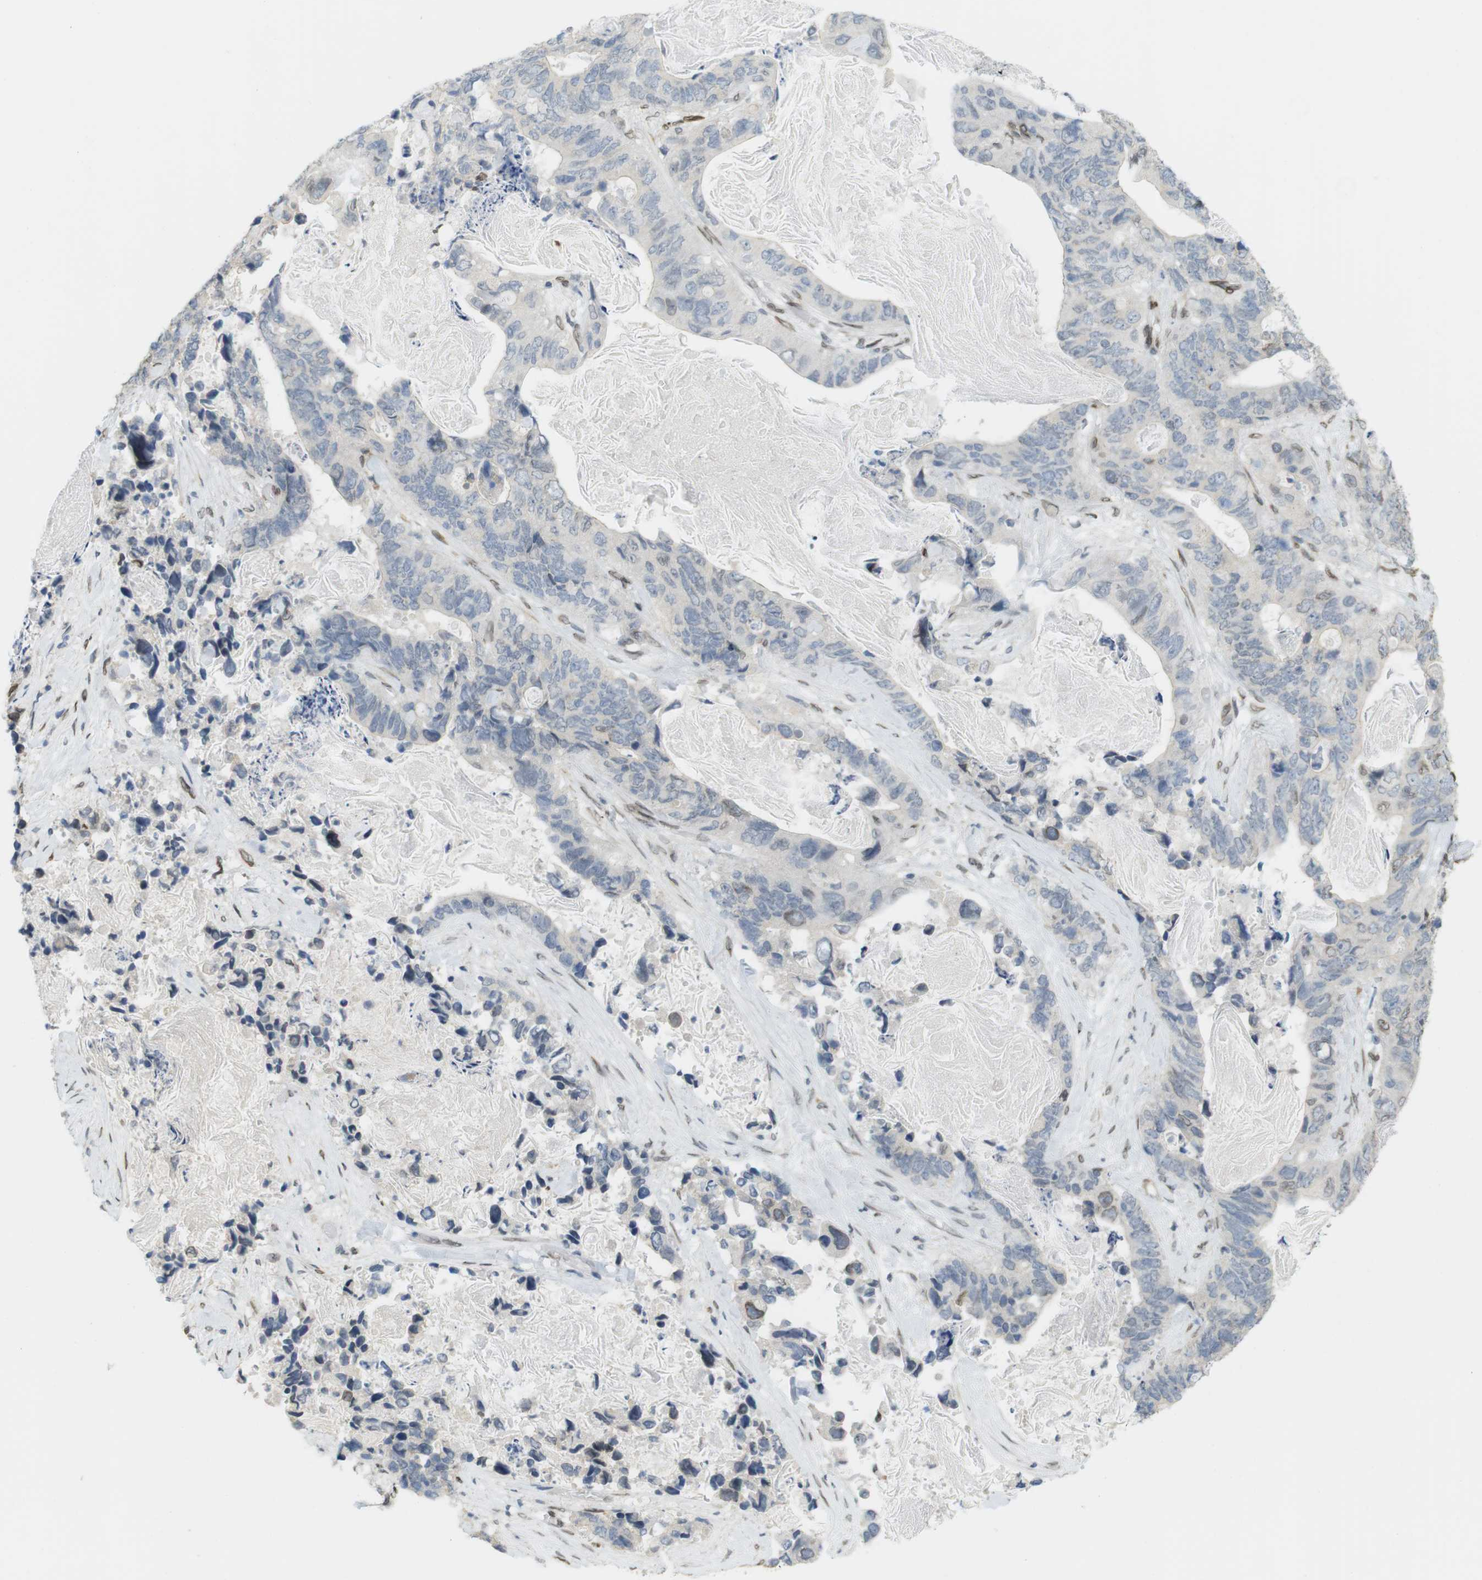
{"staining": {"intensity": "negative", "quantity": "none", "location": "none"}, "tissue": "stomach cancer", "cell_type": "Tumor cells", "image_type": "cancer", "snomed": [{"axis": "morphology", "description": "Adenocarcinoma, NOS"}, {"axis": "topography", "description": "Stomach"}], "caption": "Immunohistochemistry (IHC) of stomach cancer shows no positivity in tumor cells.", "gene": "ARL6IP6", "patient": {"sex": "female", "age": 89}}